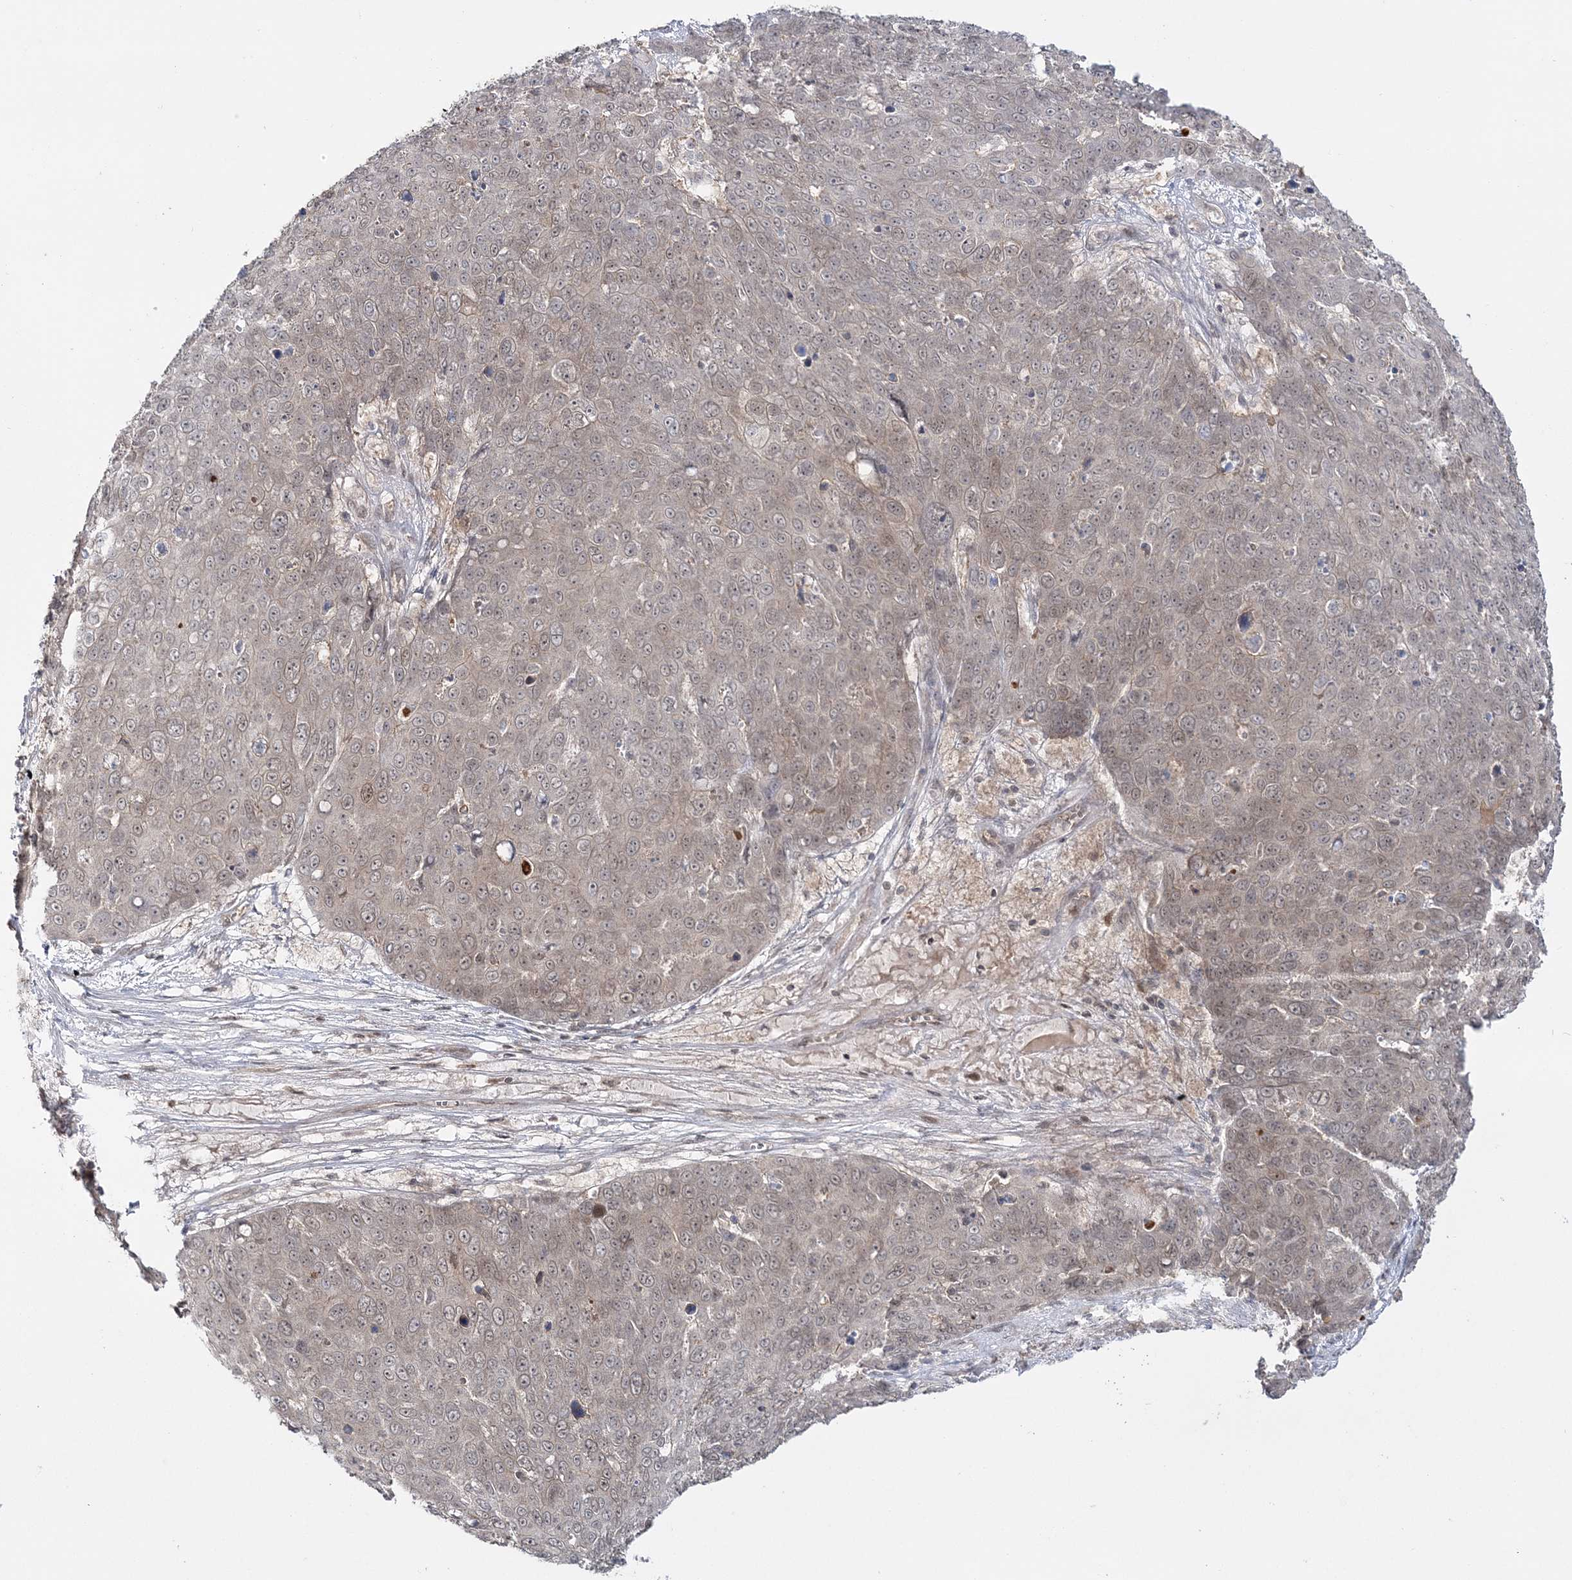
{"staining": {"intensity": "negative", "quantity": "none", "location": "none"}, "tissue": "skin cancer", "cell_type": "Tumor cells", "image_type": "cancer", "snomed": [{"axis": "morphology", "description": "Squamous cell carcinoma, NOS"}, {"axis": "topography", "description": "Skin"}], "caption": "This is an immunohistochemistry (IHC) micrograph of human skin squamous cell carcinoma. There is no expression in tumor cells.", "gene": "ZFAND6", "patient": {"sex": "male", "age": 71}}